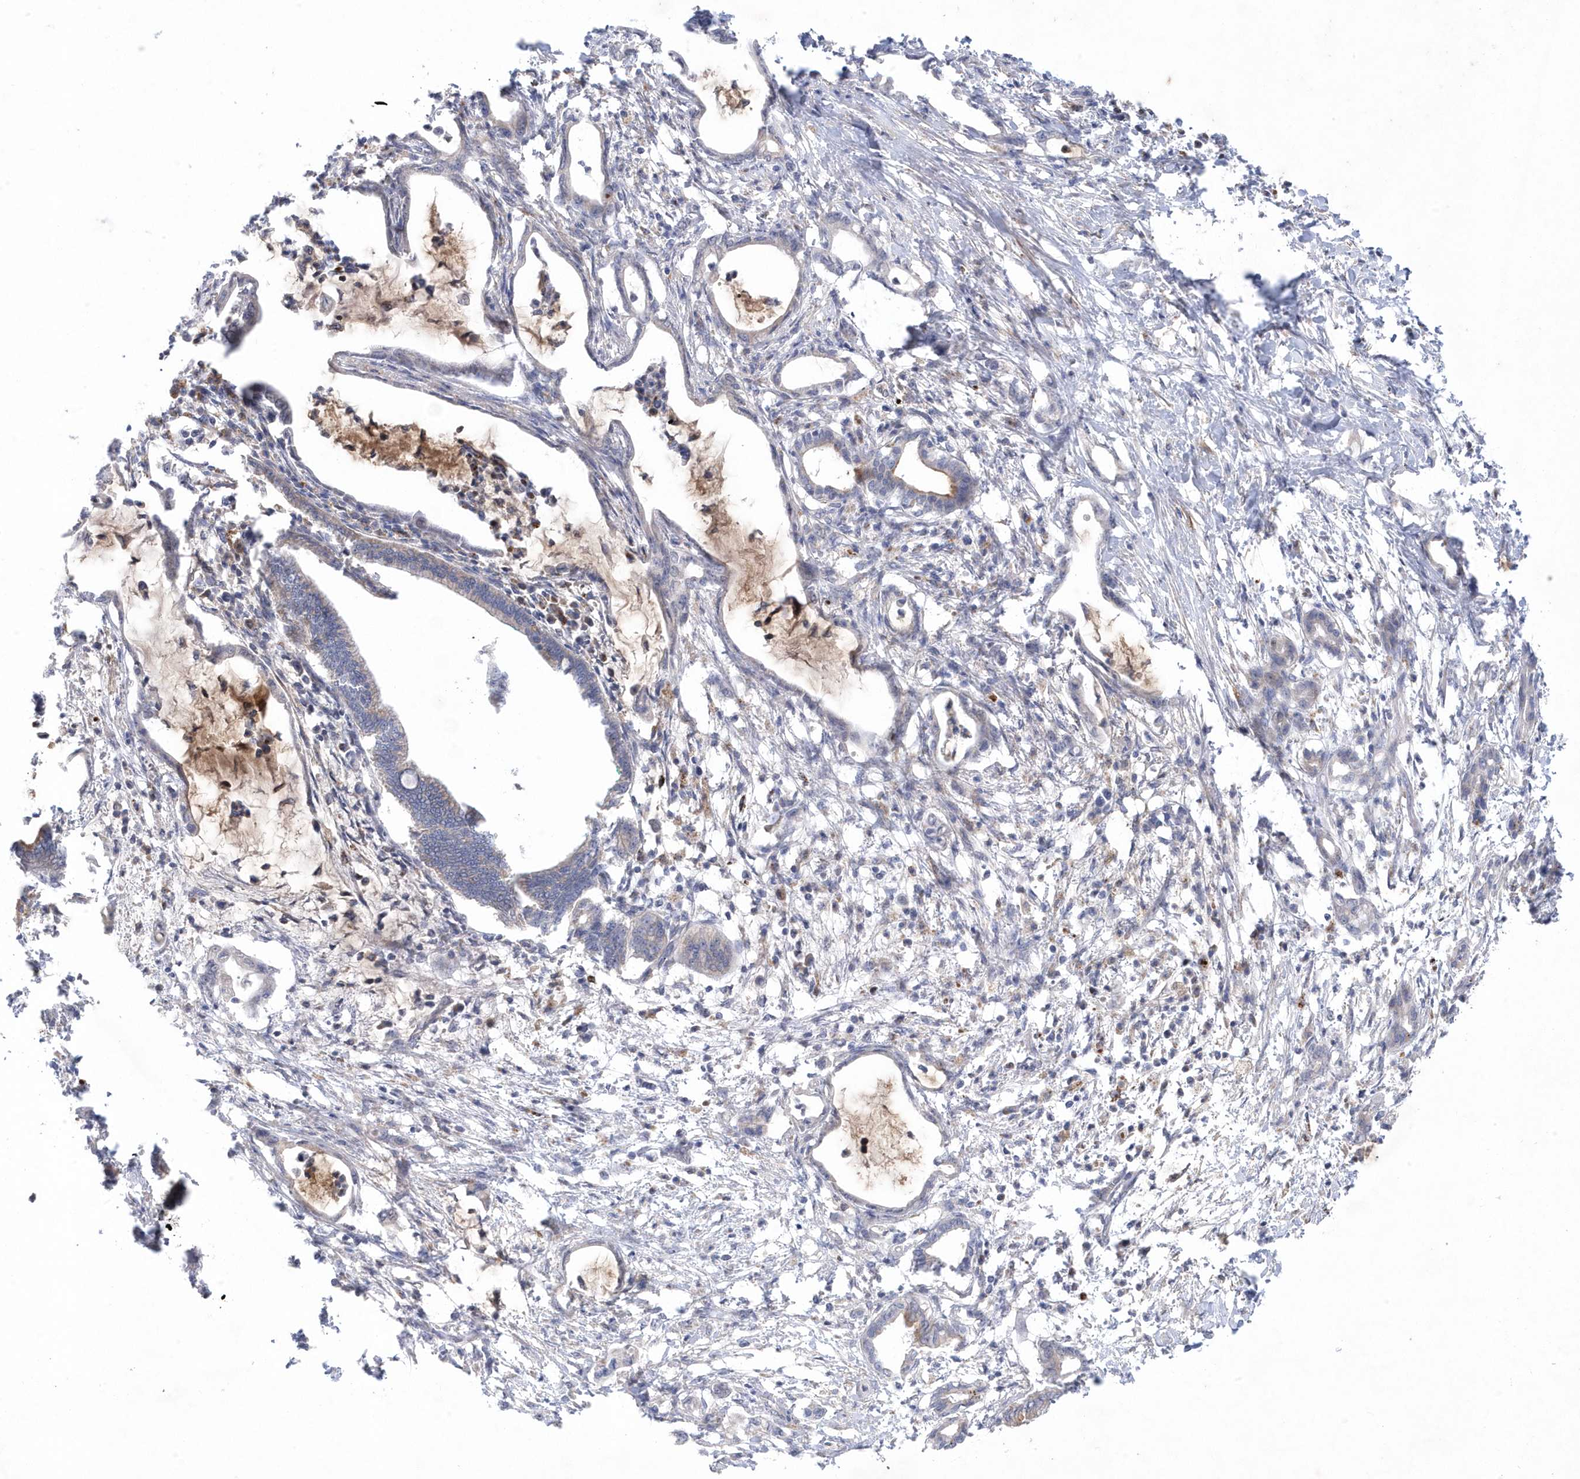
{"staining": {"intensity": "negative", "quantity": "none", "location": "none"}, "tissue": "pancreatic cancer", "cell_type": "Tumor cells", "image_type": "cancer", "snomed": [{"axis": "morphology", "description": "Adenocarcinoma, NOS"}, {"axis": "topography", "description": "Pancreas"}], "caption": "High magnification brightfield microscopy of adenocarcinoma (pancreatic) stained with DAB (brown) and counterstained with hematoxylin (blue): tumor cells show no significant positivity. Nuclei are stained in blue.", "gene": "ANAPC1", "patient": {"sex": "female", "age": 55}}